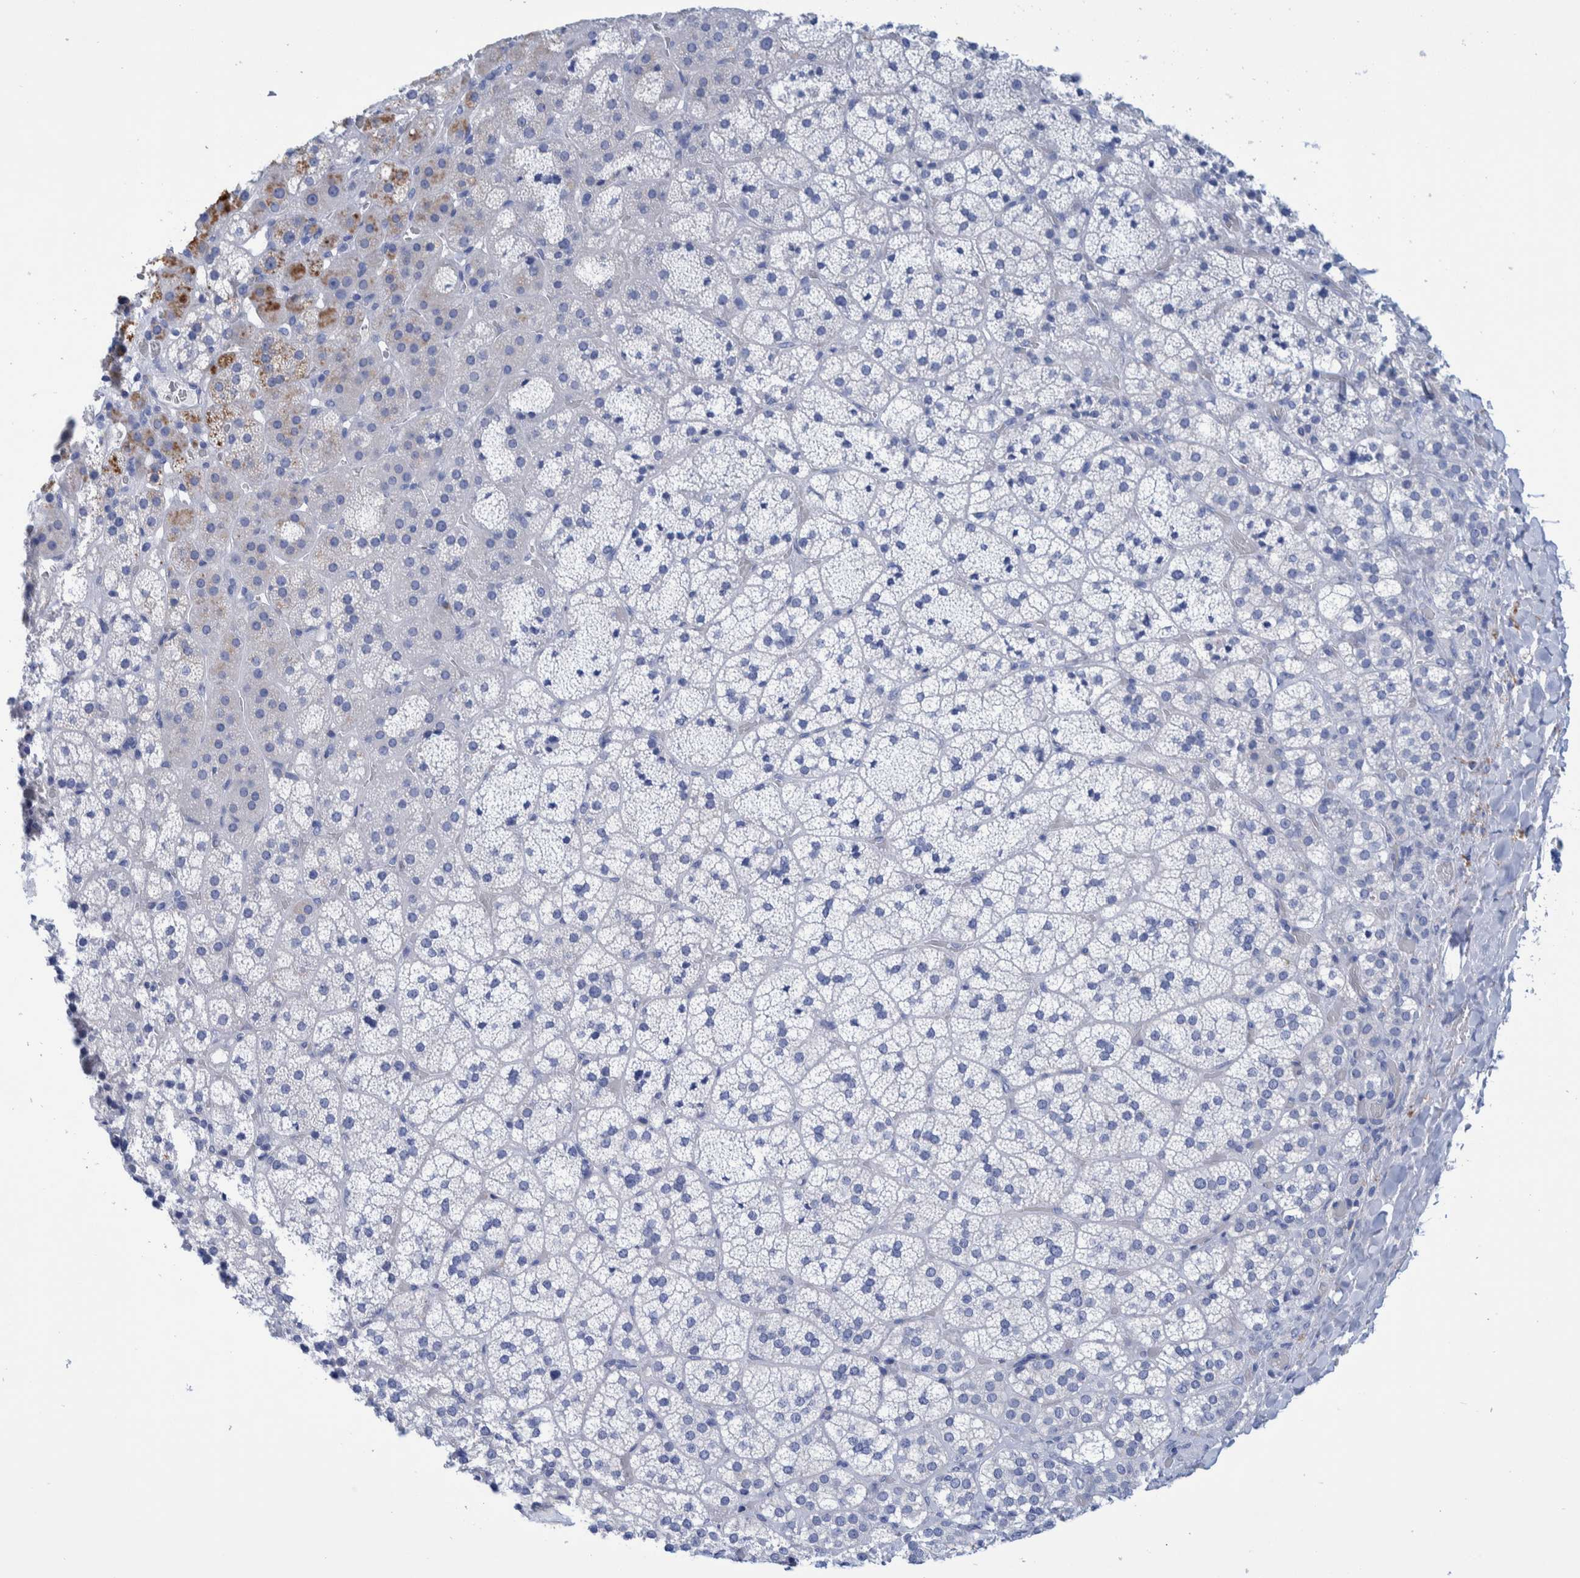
{"staining": {"intensity": "moderate", "quantity": "<25%", "location": "cytoplasmic/membranous"}, "tissue": "adrenal gland", "cell_type": "Glandular cells", "image_type": "normal", "snomed": [{"axis": "morphology", "description": "Normal tissue, NOS"}, {"axis": "topography", "description": "Adrenal gland"}], "caption": "Adrenal gland stained for a protein reveals moderate cytoplasmic/membranous positivity in glandular cells.", "gene": "PERP", "patient": {"sex": "female", "age": 44}}